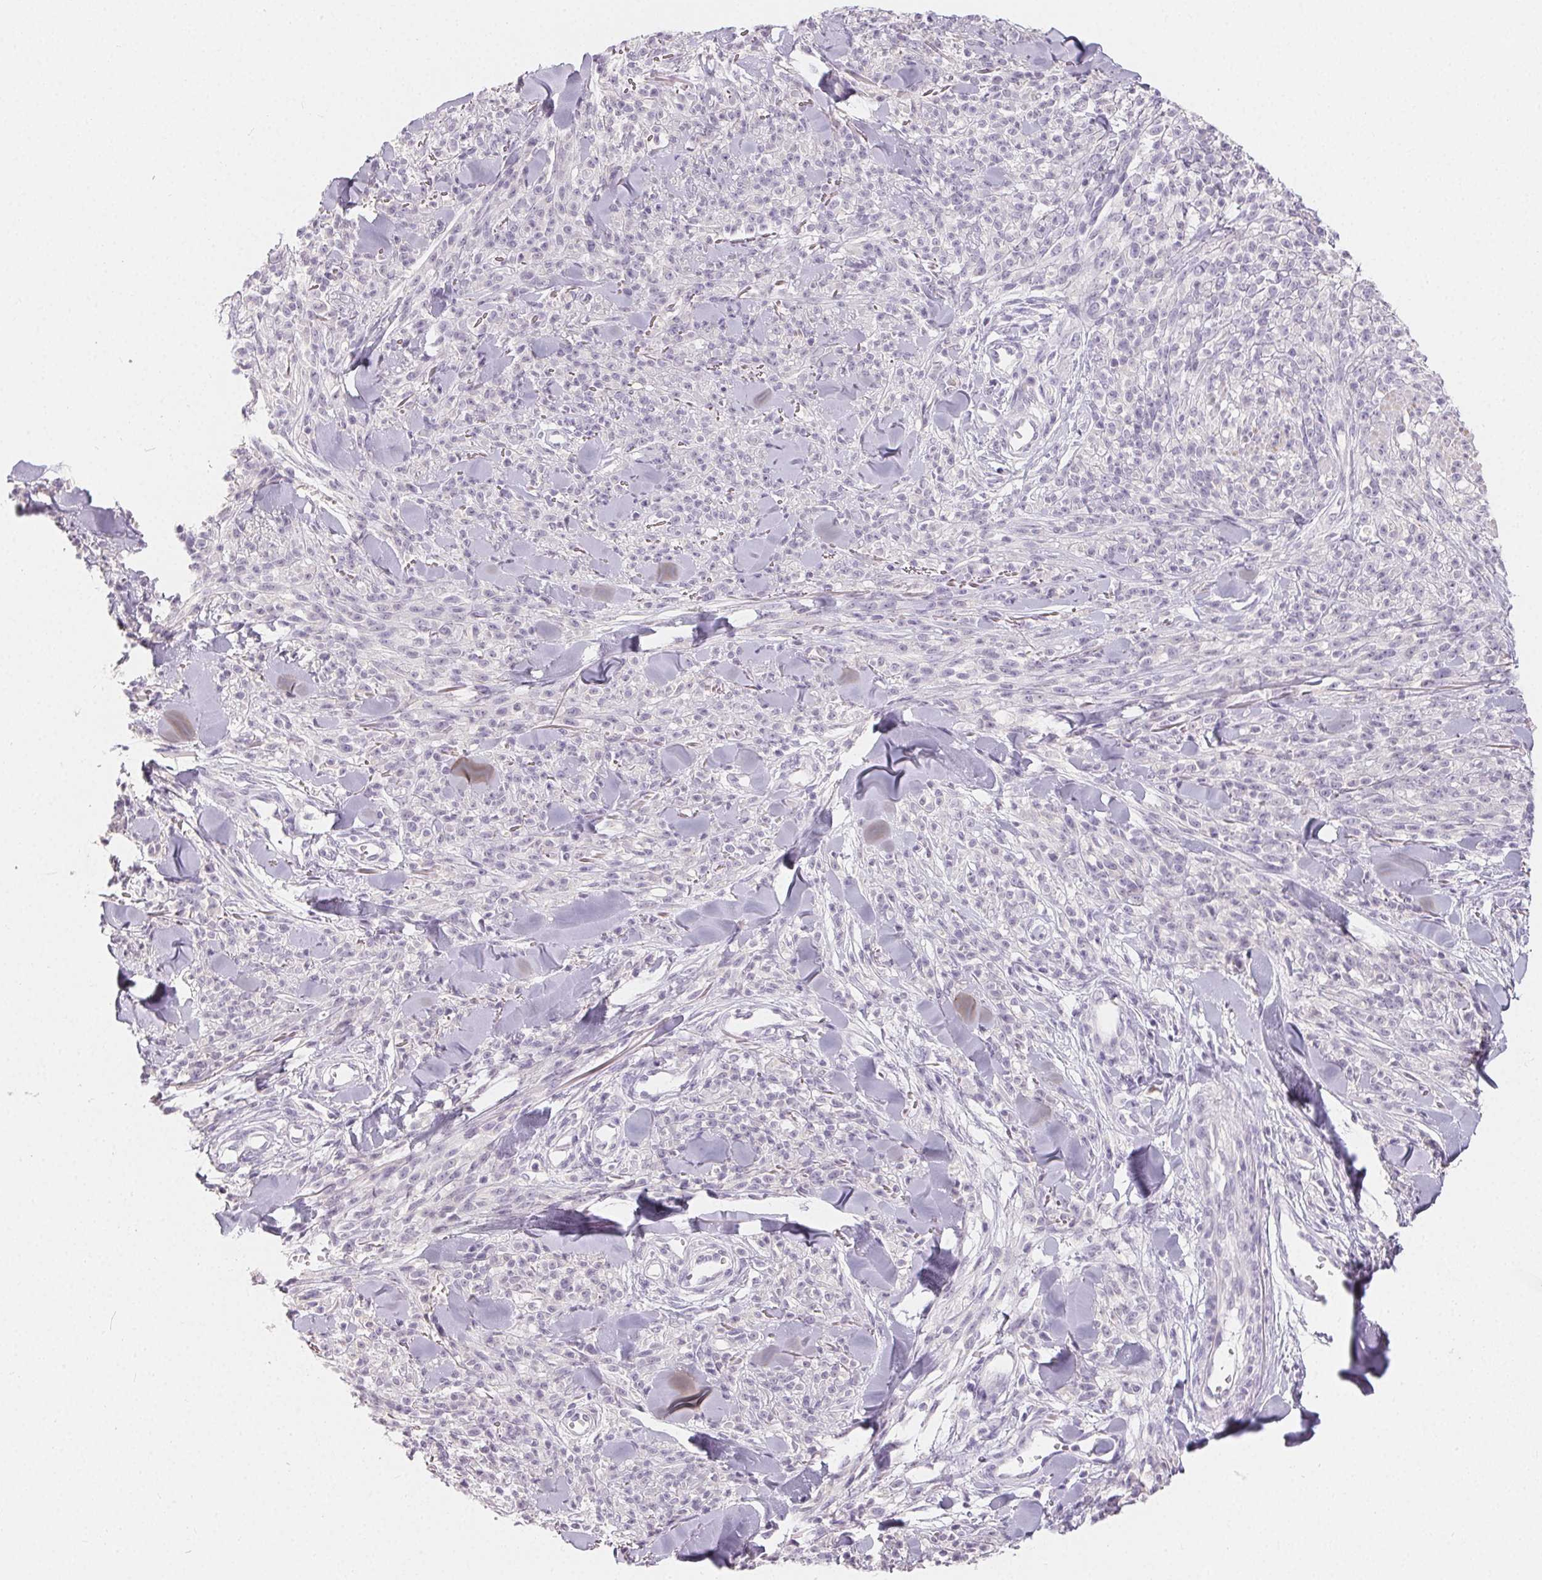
{"staining": {"intensity": "negative", "quantity": "none", "location": "none"}, "tissue": "melanoma", "cell_type": "Tumor cells", "image_type": "cancer", "snomed": [{"axis": "morphology", "description": "Malignant melanoma, NOS"}, {"axis": "topography", "description": "Skin"}, {"axis": "topography", "description": "Skin of trunk"}], "caption": "Image shows no protein positivity in tumor cells of melanoma tissue.", "gene": "MIOX", "patient": {"sex": "male", "age": 74}}